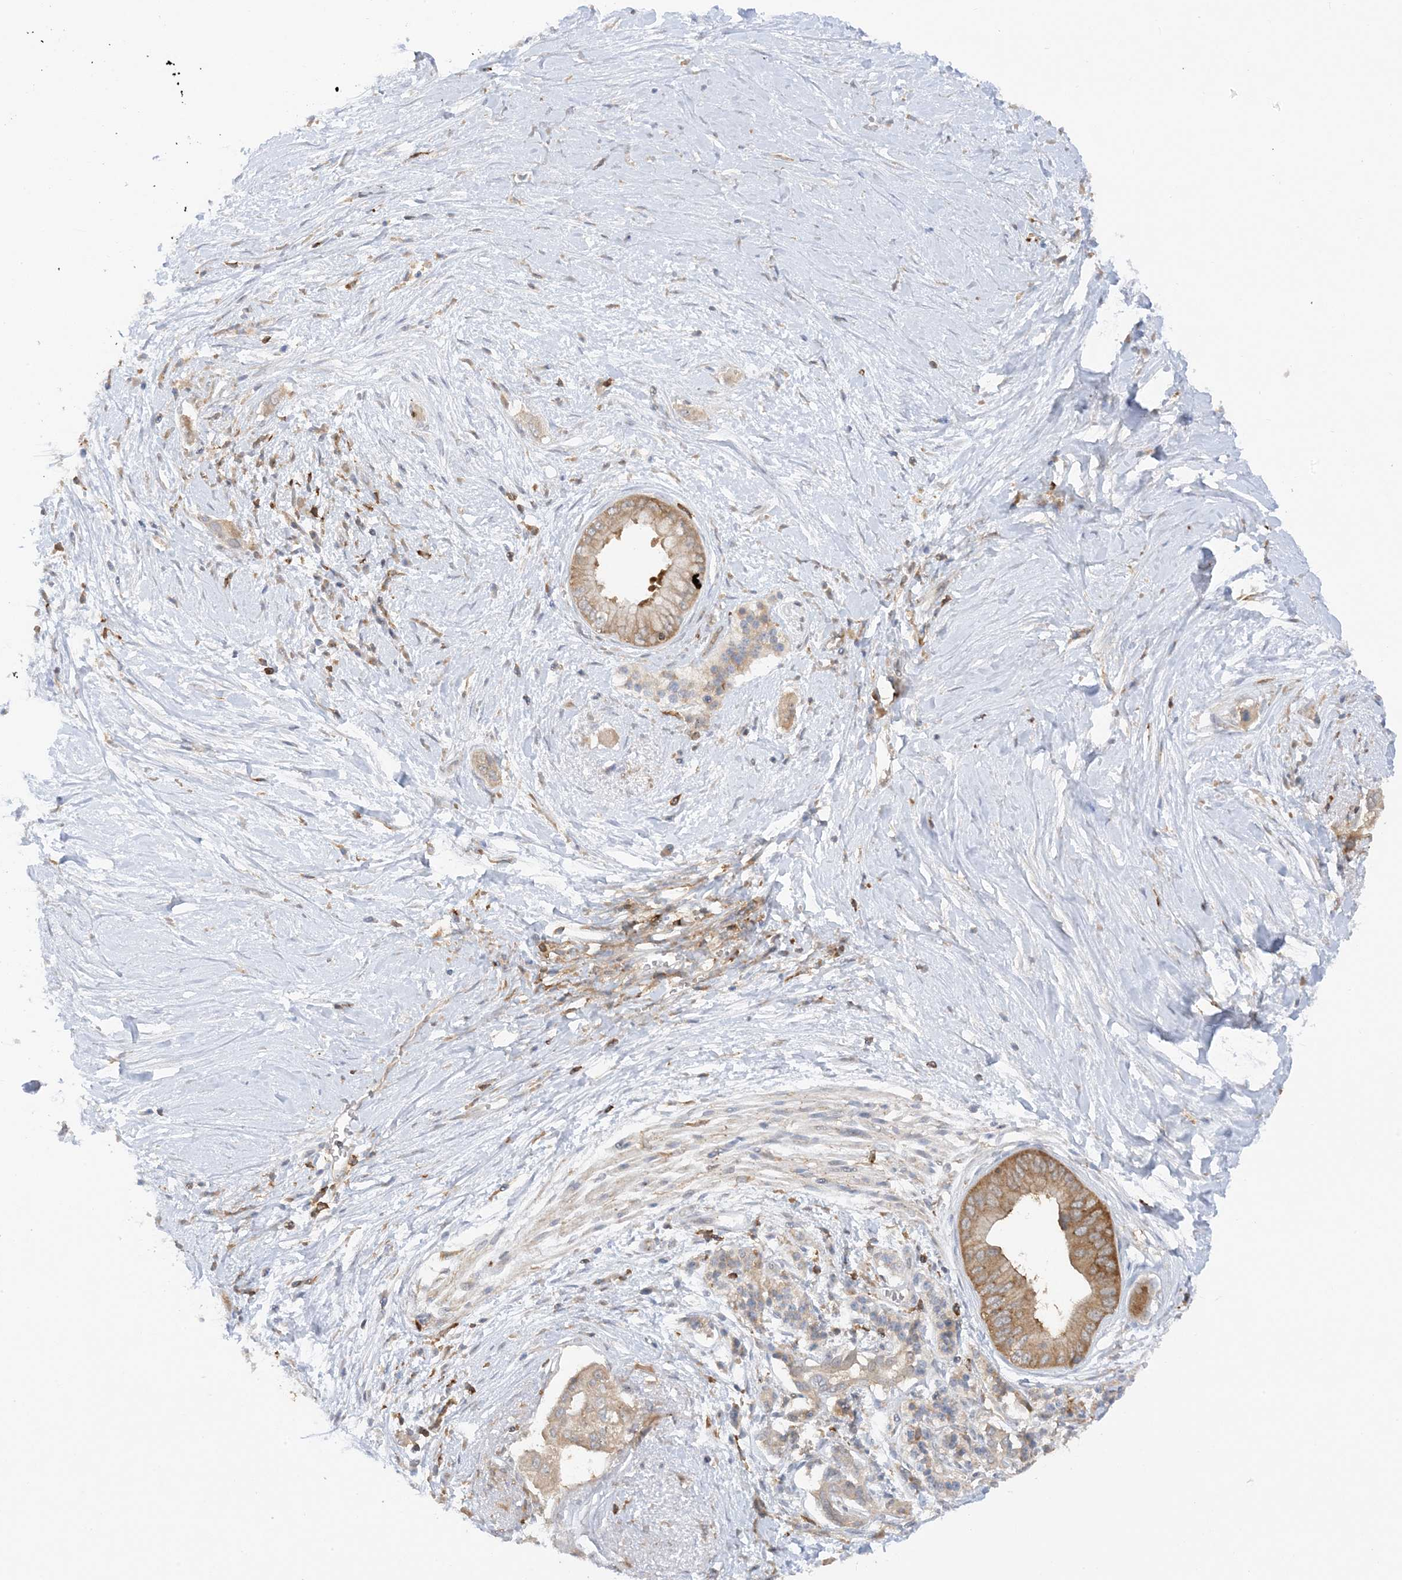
{"staining": {"intensity": "moderate", "quantity": "25%-75%", "location": "cytoplasmic/membranous"}, "tissue": "pancreatic cancer", "cell_type": "Tumor cells", "image_type": "cancer", "snomed": [{"axis": "morphology", "description": "Normal tissue, NOS"}, {"axis": "morphology", "description": "Adenocarcinoma, NOS"}, {"axis": "topography", "description": "Pancreas"}, {"axis": "topography", "description": "Peripheral nerve tissue"}], "caption": "A photomicrograph showing moderate cytoplasmic/membranous staining in about 25%-75% of tumor cells in pancreatic cancer (adenocarcinoma), as visualized by brown immunohistochemical staining.", "gene": "PHACTR2", "patient": {"sex": "male", "age": 59}}